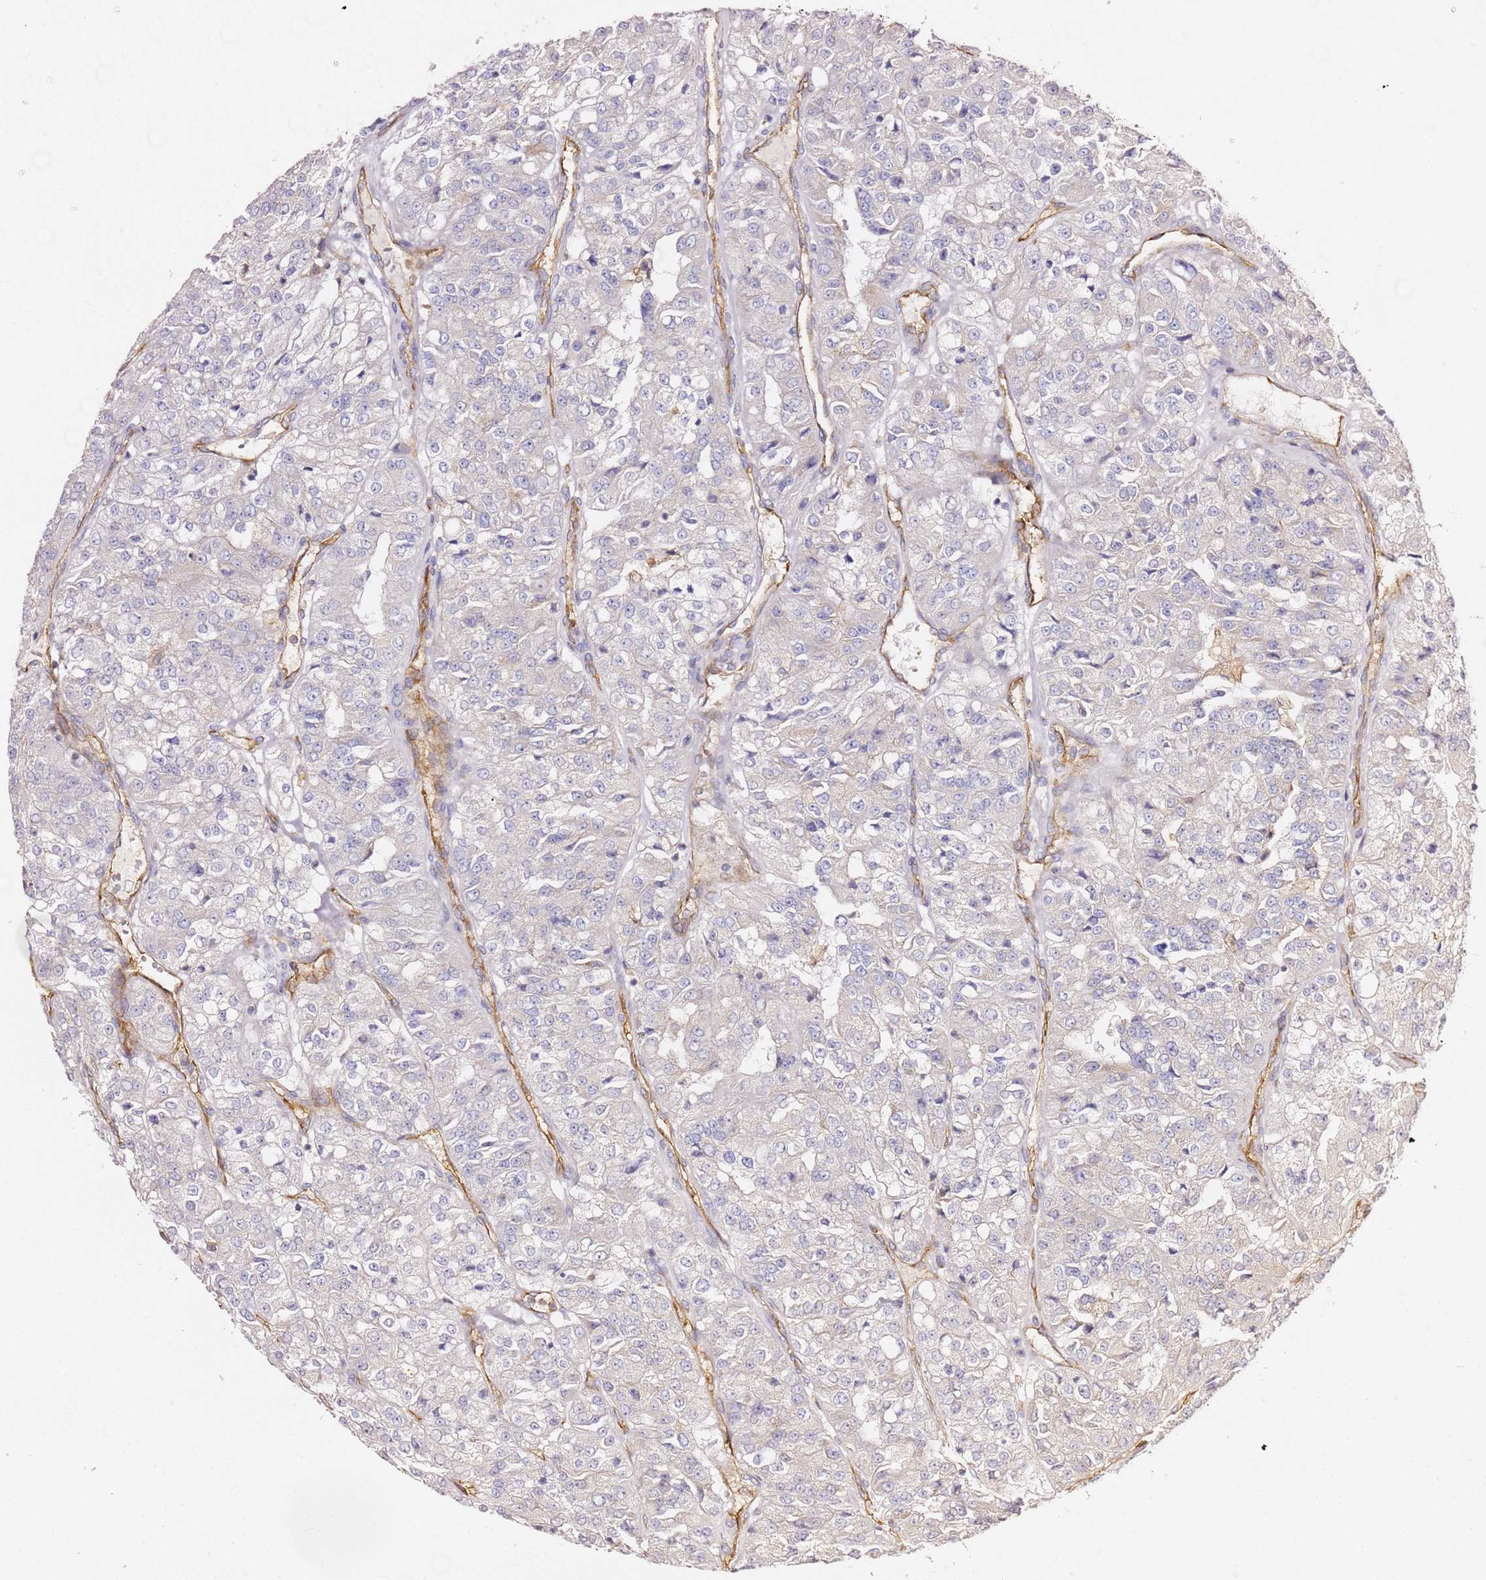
{"staining": {"intensity": "negative", "quantity": "none", "location": "none"}, "tissue": "renal cancer", "cell_type": "Tumor cells", "image_type": "cancer", "snomed": [{"axis": "morphology", "description": "Adenocarcinoma, NOS"}, {"axis": "topography", "description": "Kidney"}], "caption": "There is no significant expression in tumor cells of renal cancer.", "gene": "KIF7", "patient": {"sex": "female", "age": 63}}